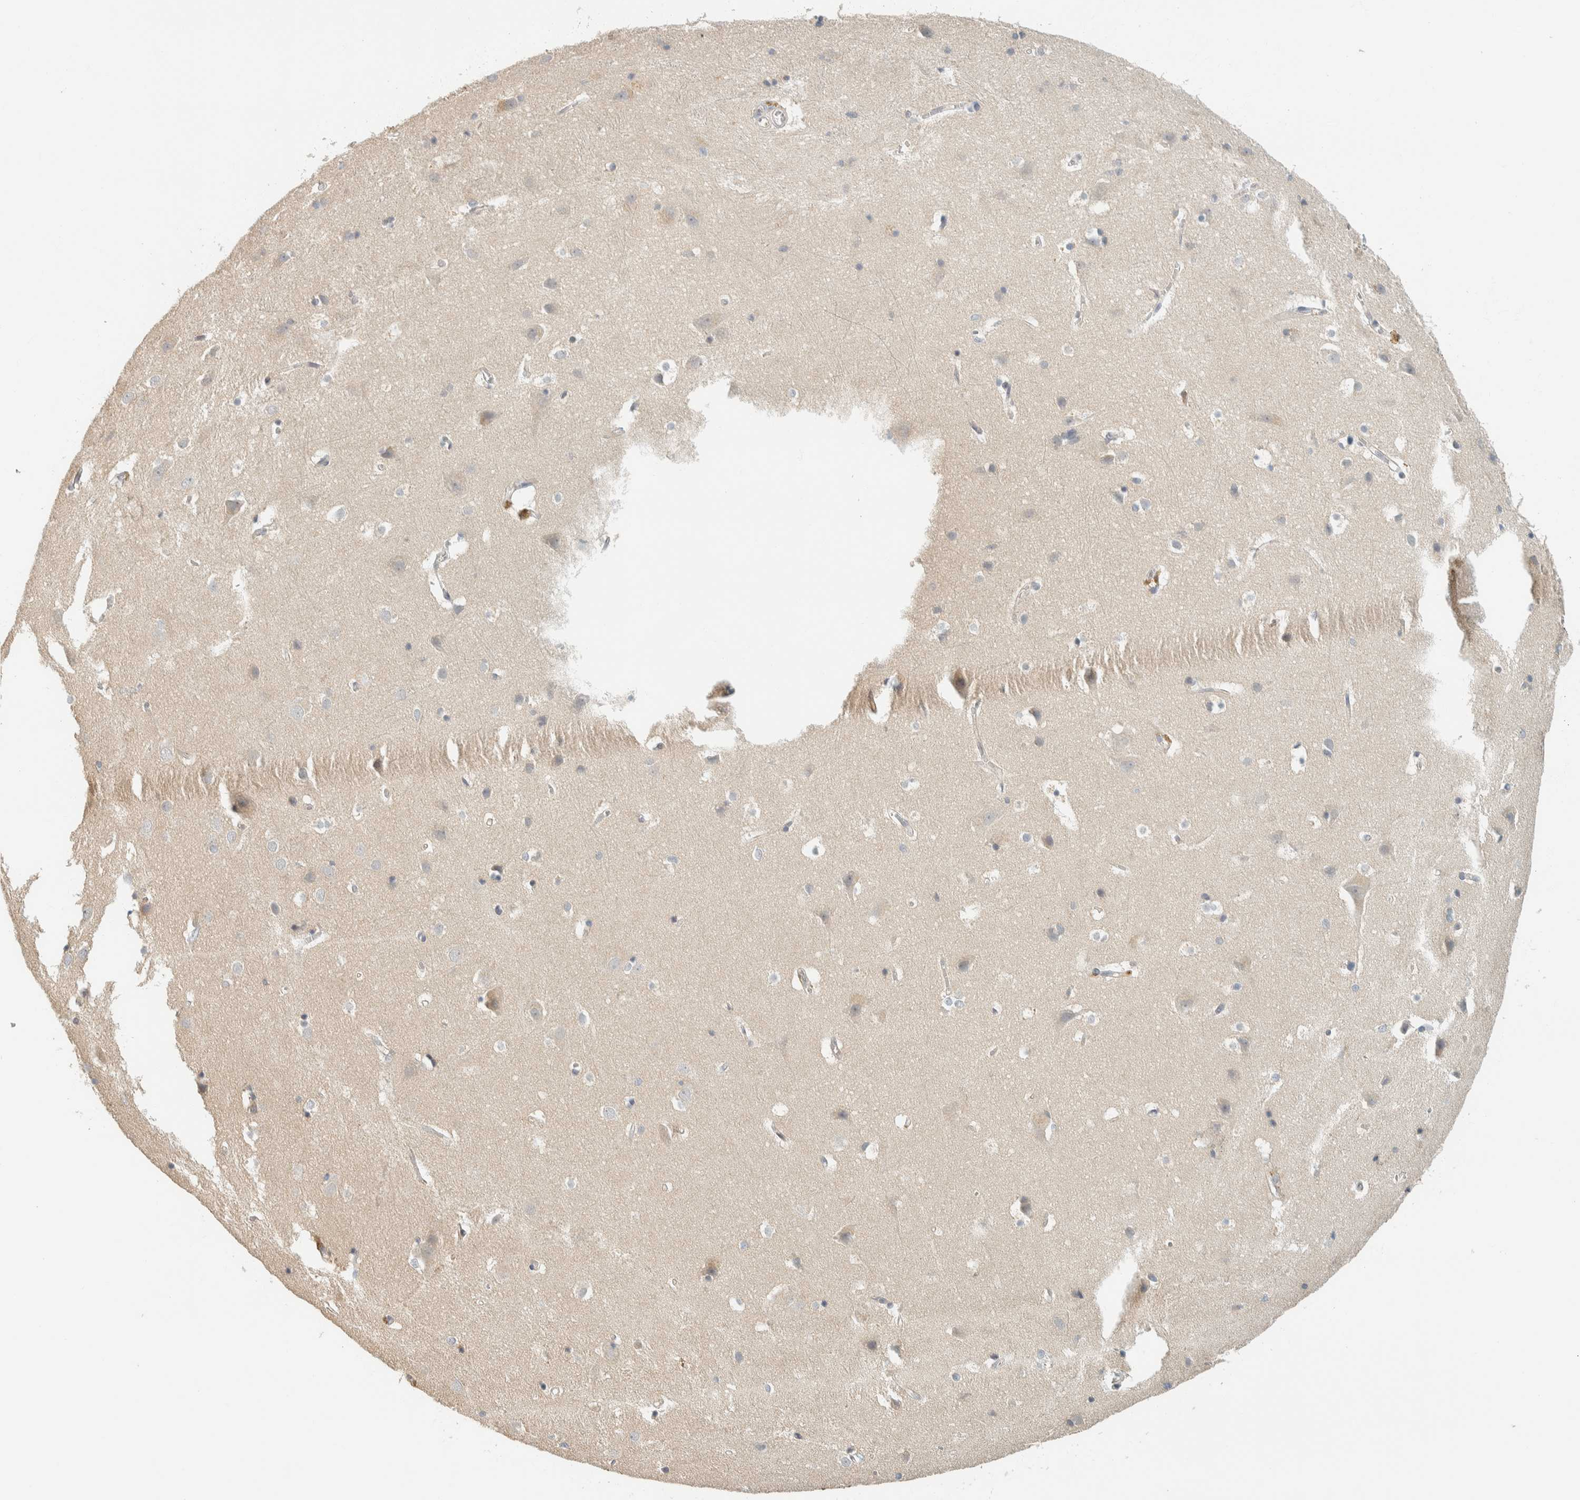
{"staining": {"intensity": "negative", "quantity": "none", "location": "none"}, "tissue": "cerebral cortex", "cell_type": "Endothelial cells", "image_type": "normal", "snomed": [{"axis": "morphology", "description": "Normal tissue, NOS"}, {"axis": "topography", "description": "Cerebral cortex"}], "caption": "Photomicrograph shows no significant protein staining in endothelial cells of normal cerebral cortex. Nuclei are stained in blue.", "gene": "CCDC171", "patient": {"sex": "male", "age": 54}}